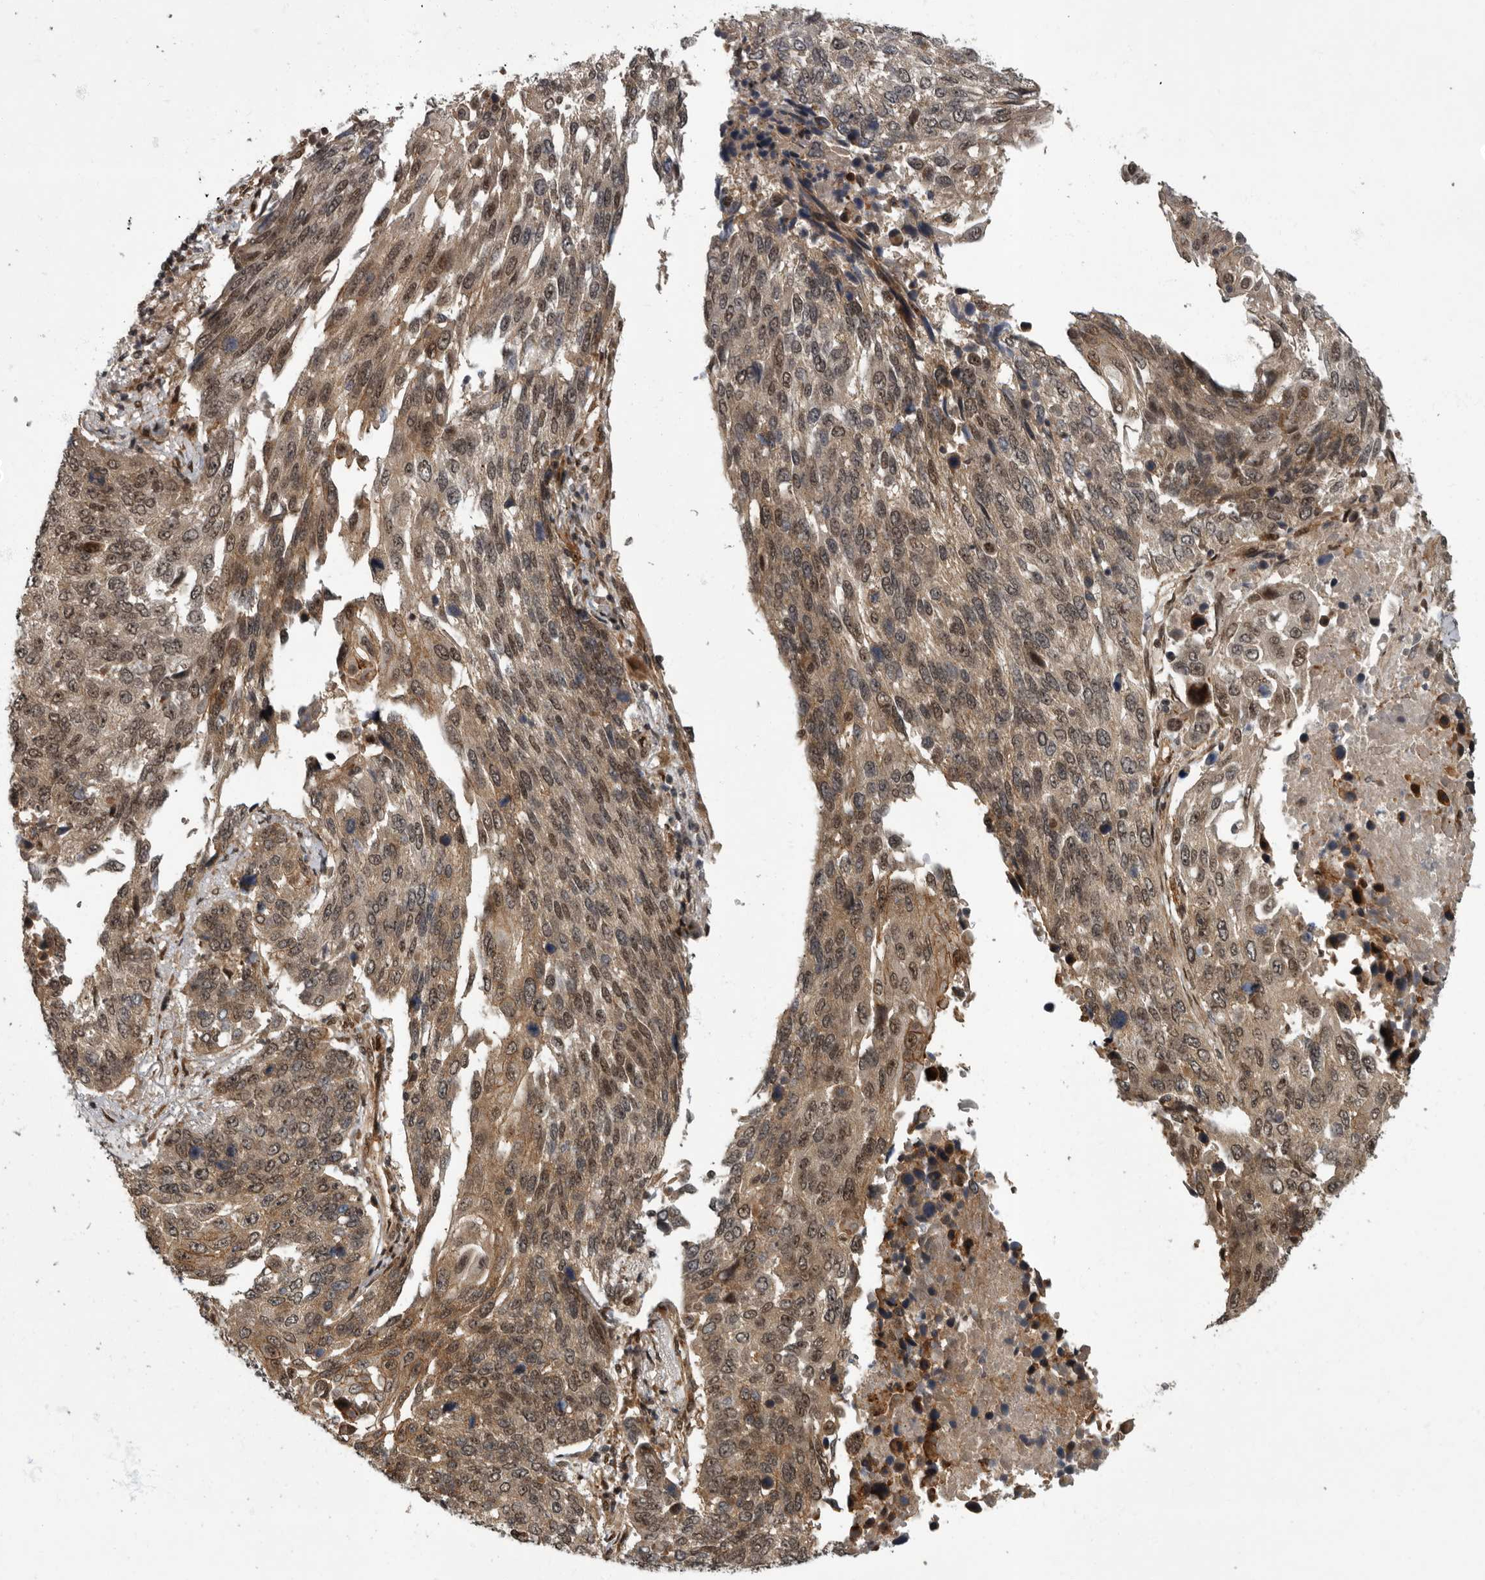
{"staining": {"intensity": "moderate", "quantity": ">75%", "location": "cytoplasmic/membranous,nuclear"}, "tissue": "lung cancer", "cell_type": "Tumor cells", "image_type": "cancer", "snomed": [{"axis": "morphology", "description": "Squamous cell carcinoma, NOS"}, {"axis": "topography", "description": "Lung"}], "caption": "Lung cancer stained for a protein demonstrates moderate cytoplasmic/membranous and nuclear positivity in tumor cells. The staining was performed using DAB (3,3'-diaminobenzidine) to visualize the protein expression in brown, while the nuclei were stained in blue with hematoxylin (Magnification: 20x).", "gene": "VPS50", "patient": {"sex": "male", "age": 66}}